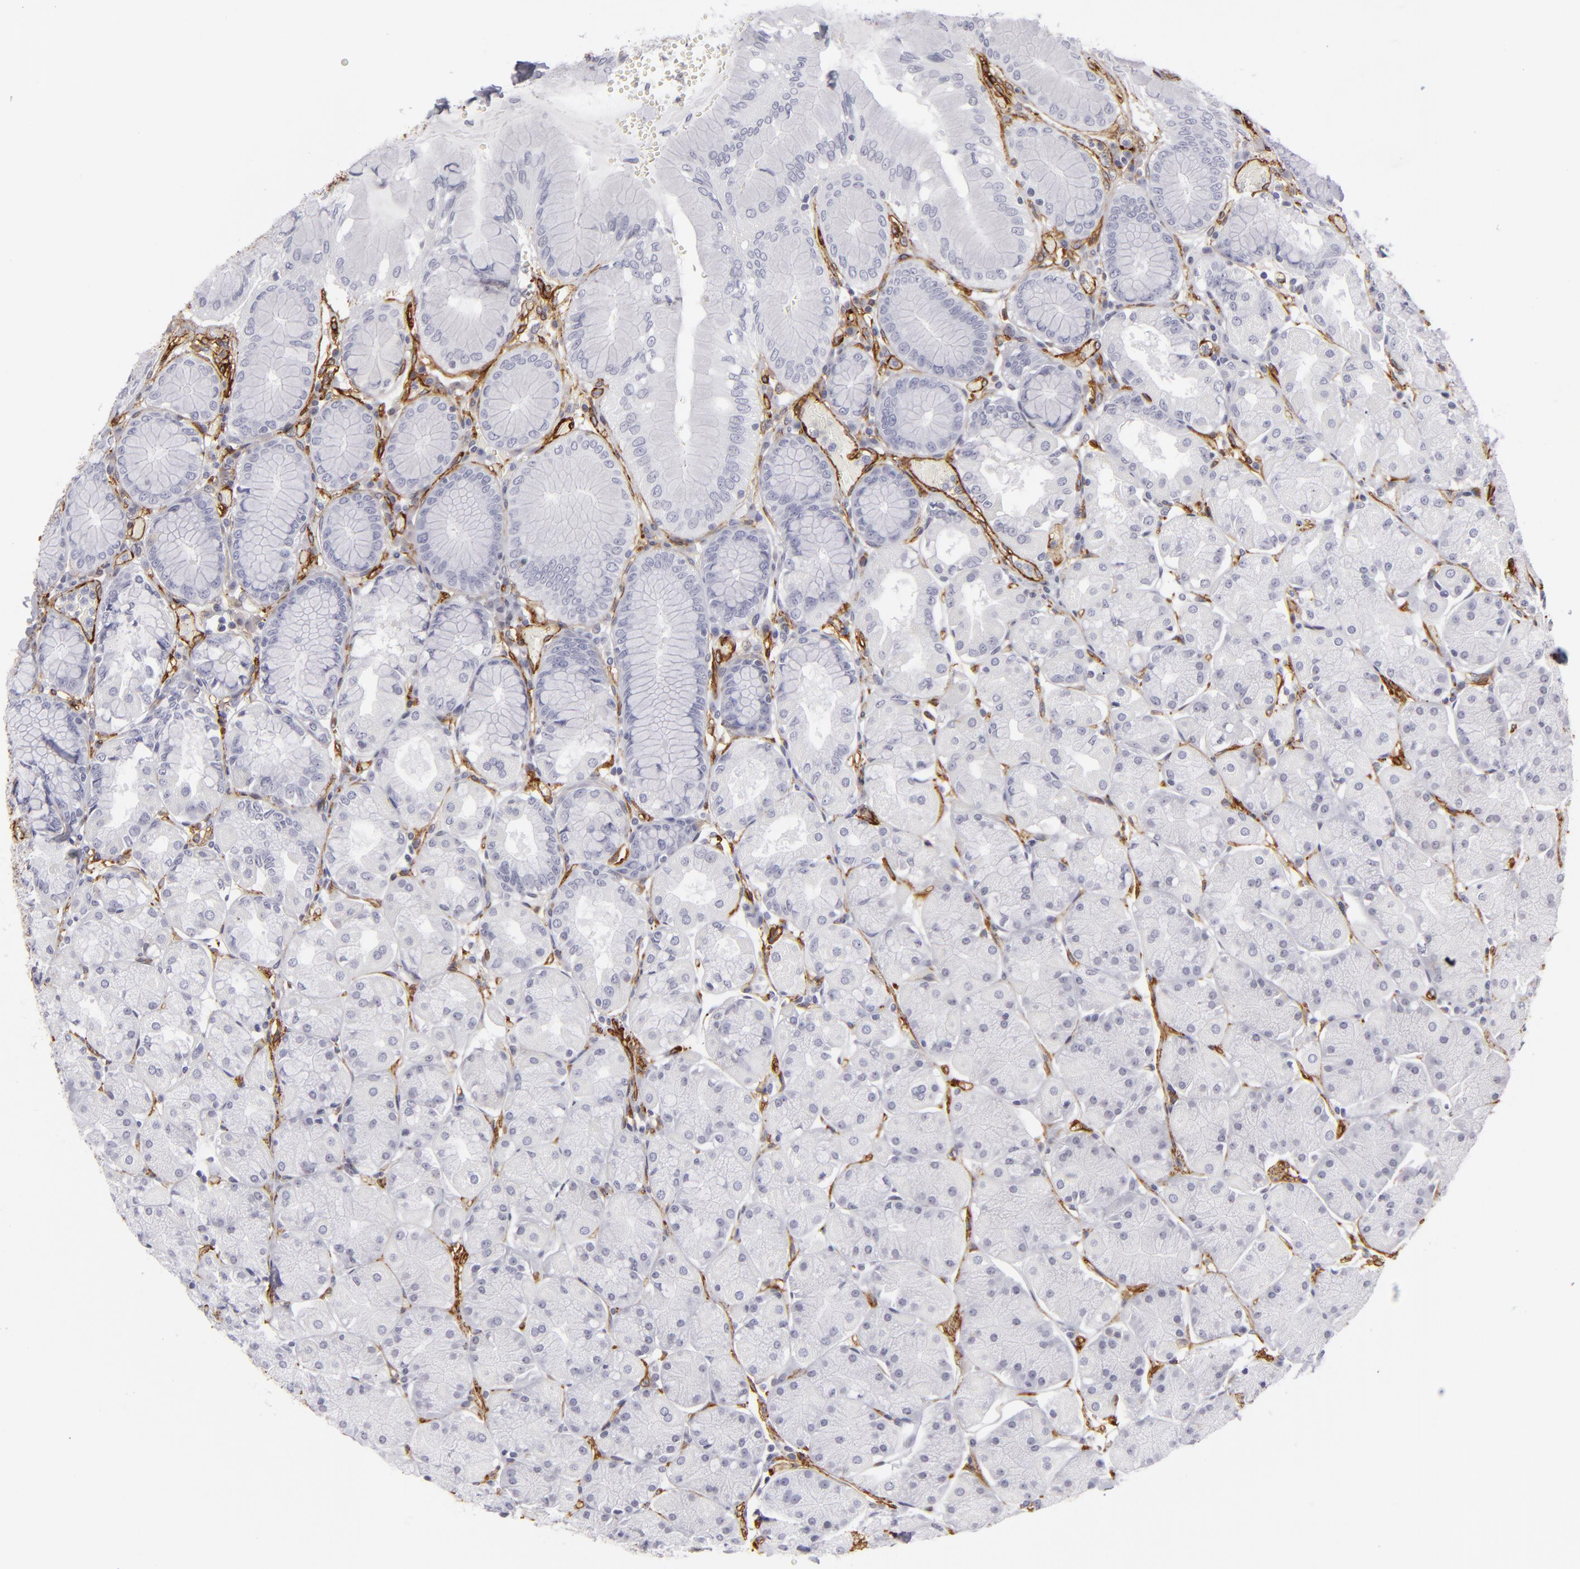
{"staining": {"intensity": "negative", "quantity": "none", "location": "none"}, "tissue": "stomach", "cell_type": "Glandular cells", "image_type": "normal", "snomed": [{"axis": "morphology", "description": "Normal tissue, NOS"}, {"axis": "topography", "description": "Stomach, upper"}, {"axis": "topography", "description": "Stomach"}], "caption": "Glandular cells are negative for protein expression in normal human stomach. (DAB IHC visualized using brightfield microscopy, high magnification).", "gene": "MCAM", "patient": {"sex": "male", "age": 76}}